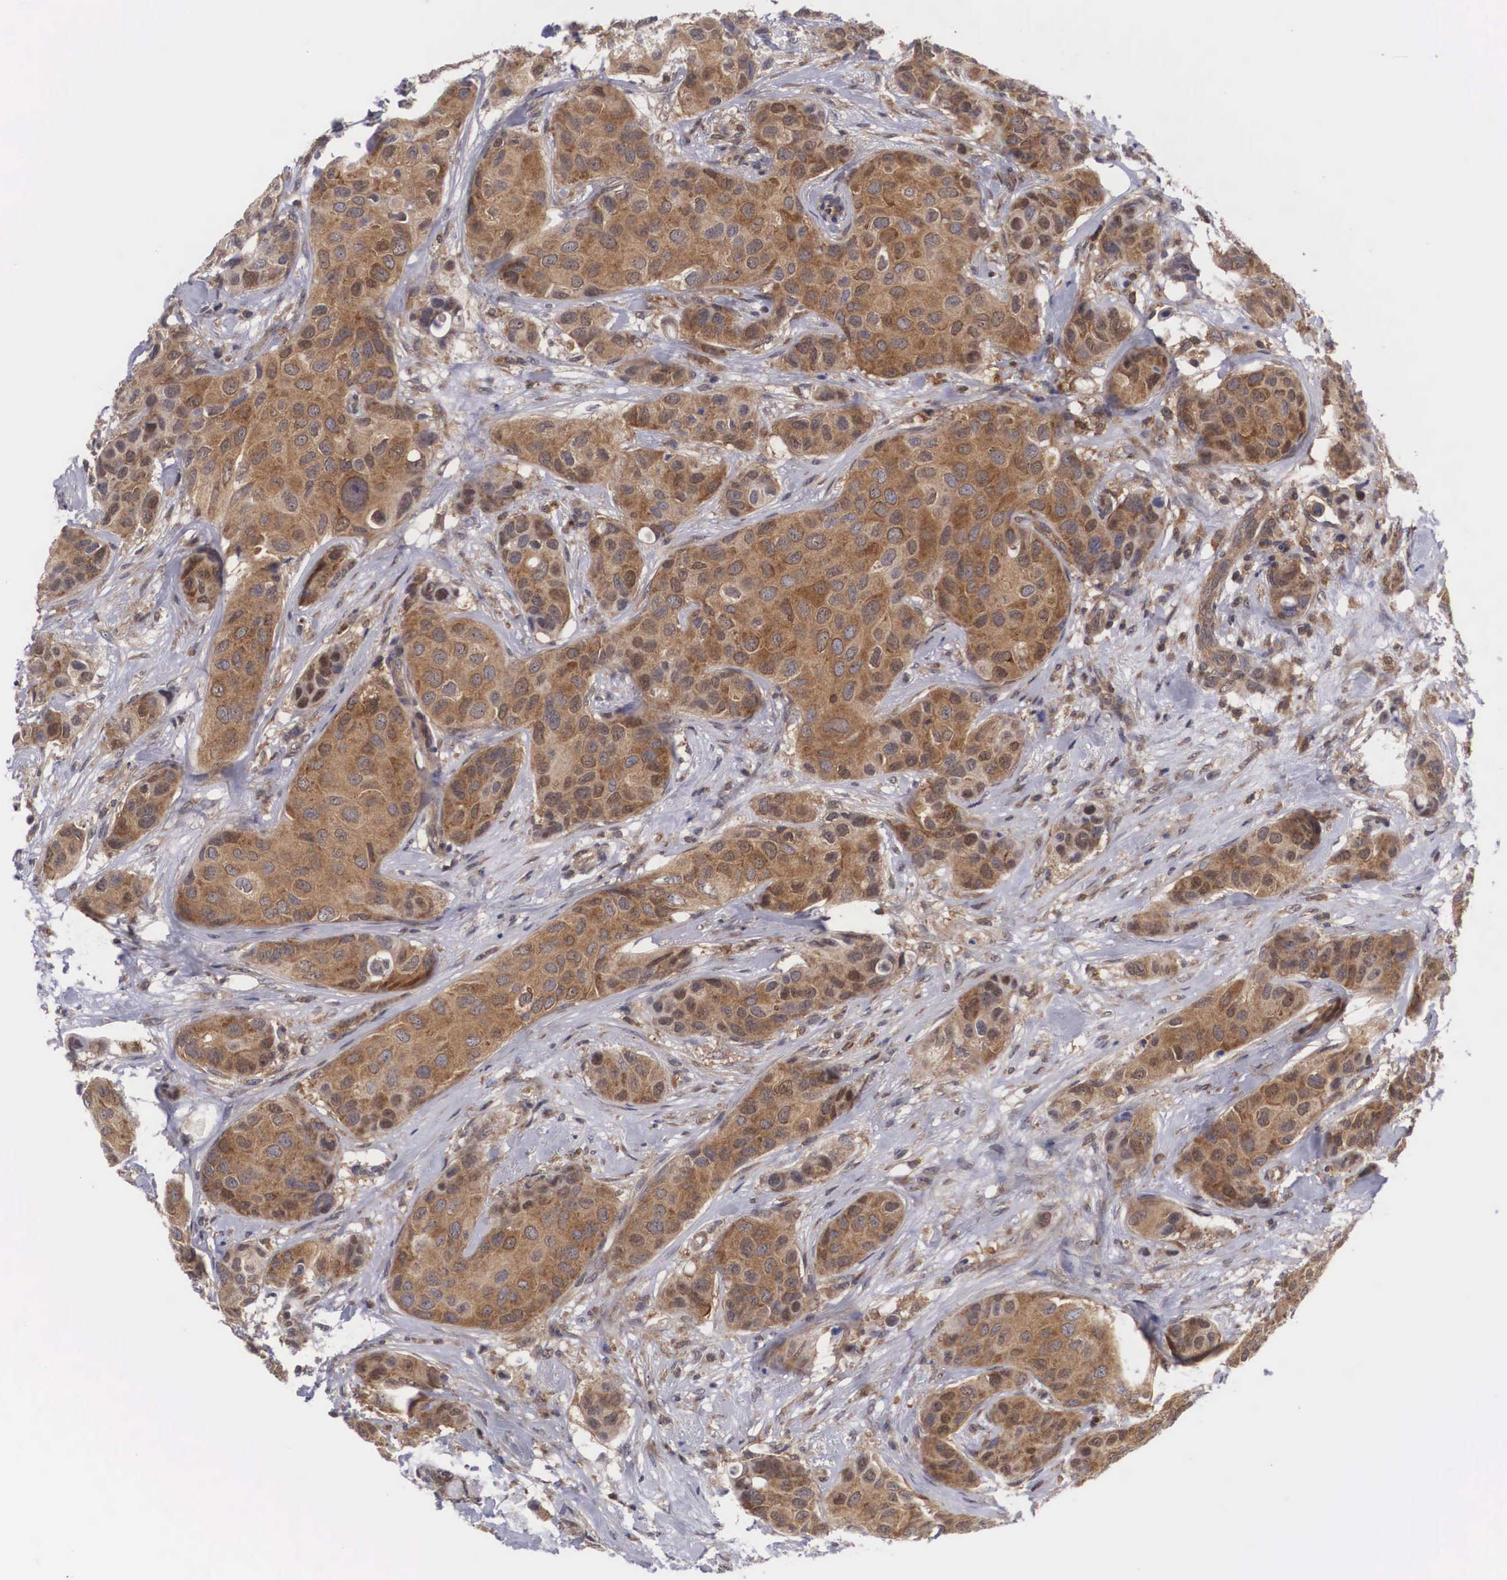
{"staining": {"intensity": "moderate", "quantity": ">75%", "location": "cytoplasmic/membranous"}, "tissue": "breast cancer", "cell_type": "Tumor cells", "image_type": "cancer", "snomed": [{"axis": "morphology", "description": "Duct carcinoma"}, {"axis": "topography", "description": "Breast"}], "caption": "Immunohistochemical staining of human invasive ductal carcinoma (breast) reveals medium levels of moderate cytoplasmic/membranous expression in about >75% of tumor cells.", "gene": "ADSL", "patient": {"sex": "female", "age": 68}}